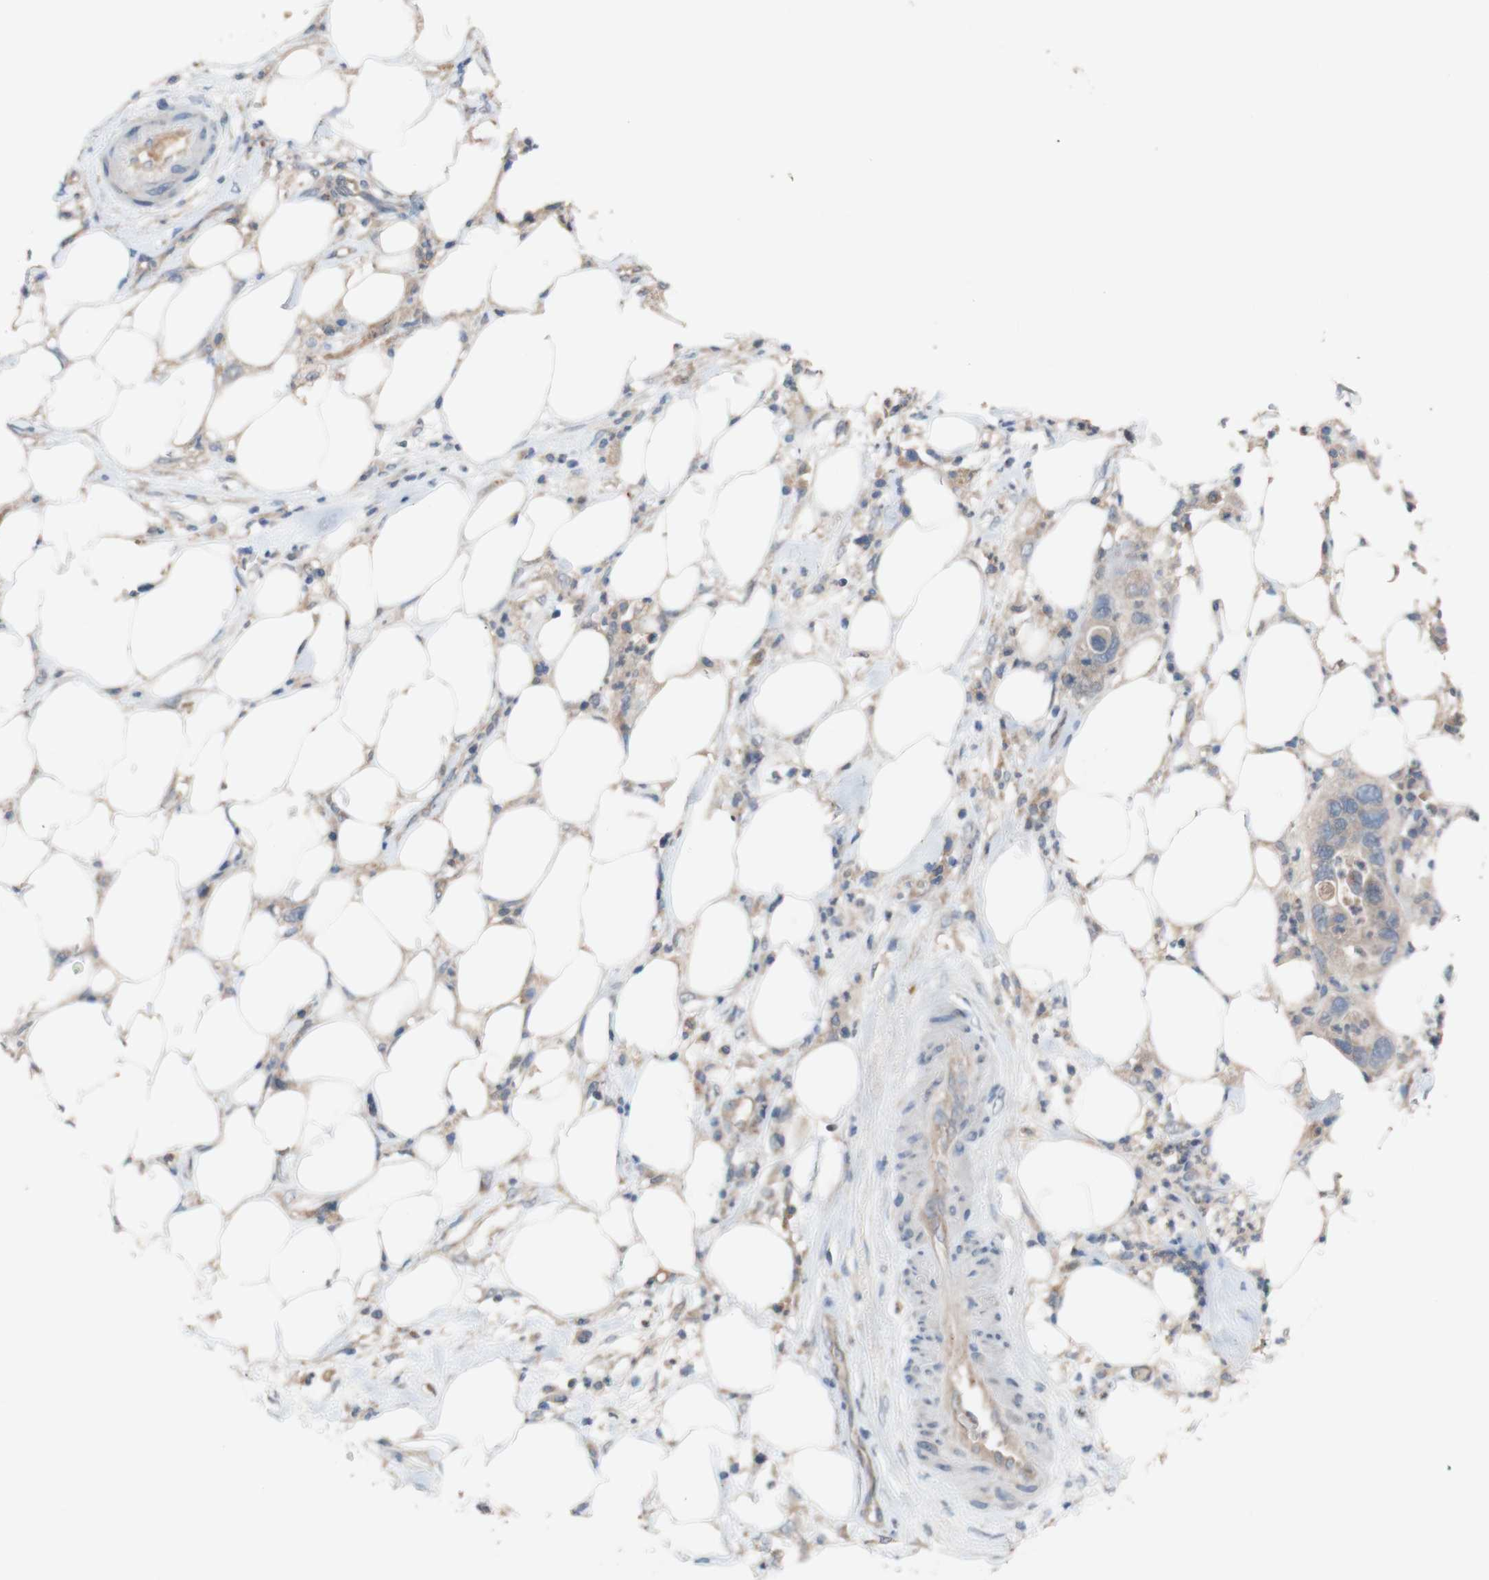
{"staining": {"intensity": "weak", "quantity": ">75%", "location": "cytoplasmic/membranous"}, "tissue": "pancreatic cancer", "cell_type": "Tumor cells", "image_type": "cancer", "snomed": [{"axis": "morphology", "description": "Adenocarcinoma, NOS"}, {"axis": "topography", "description": "Pancreas"}], "caption": "Pancreatic cancer (adenocarcinoma) stained with immunohistochemistry (IHC) reveals weak cytoplasmic/membranous expression in about >75% of tumor cells.", "gene": "PEX2", "patient": {"sex": "female", "age": 71}}